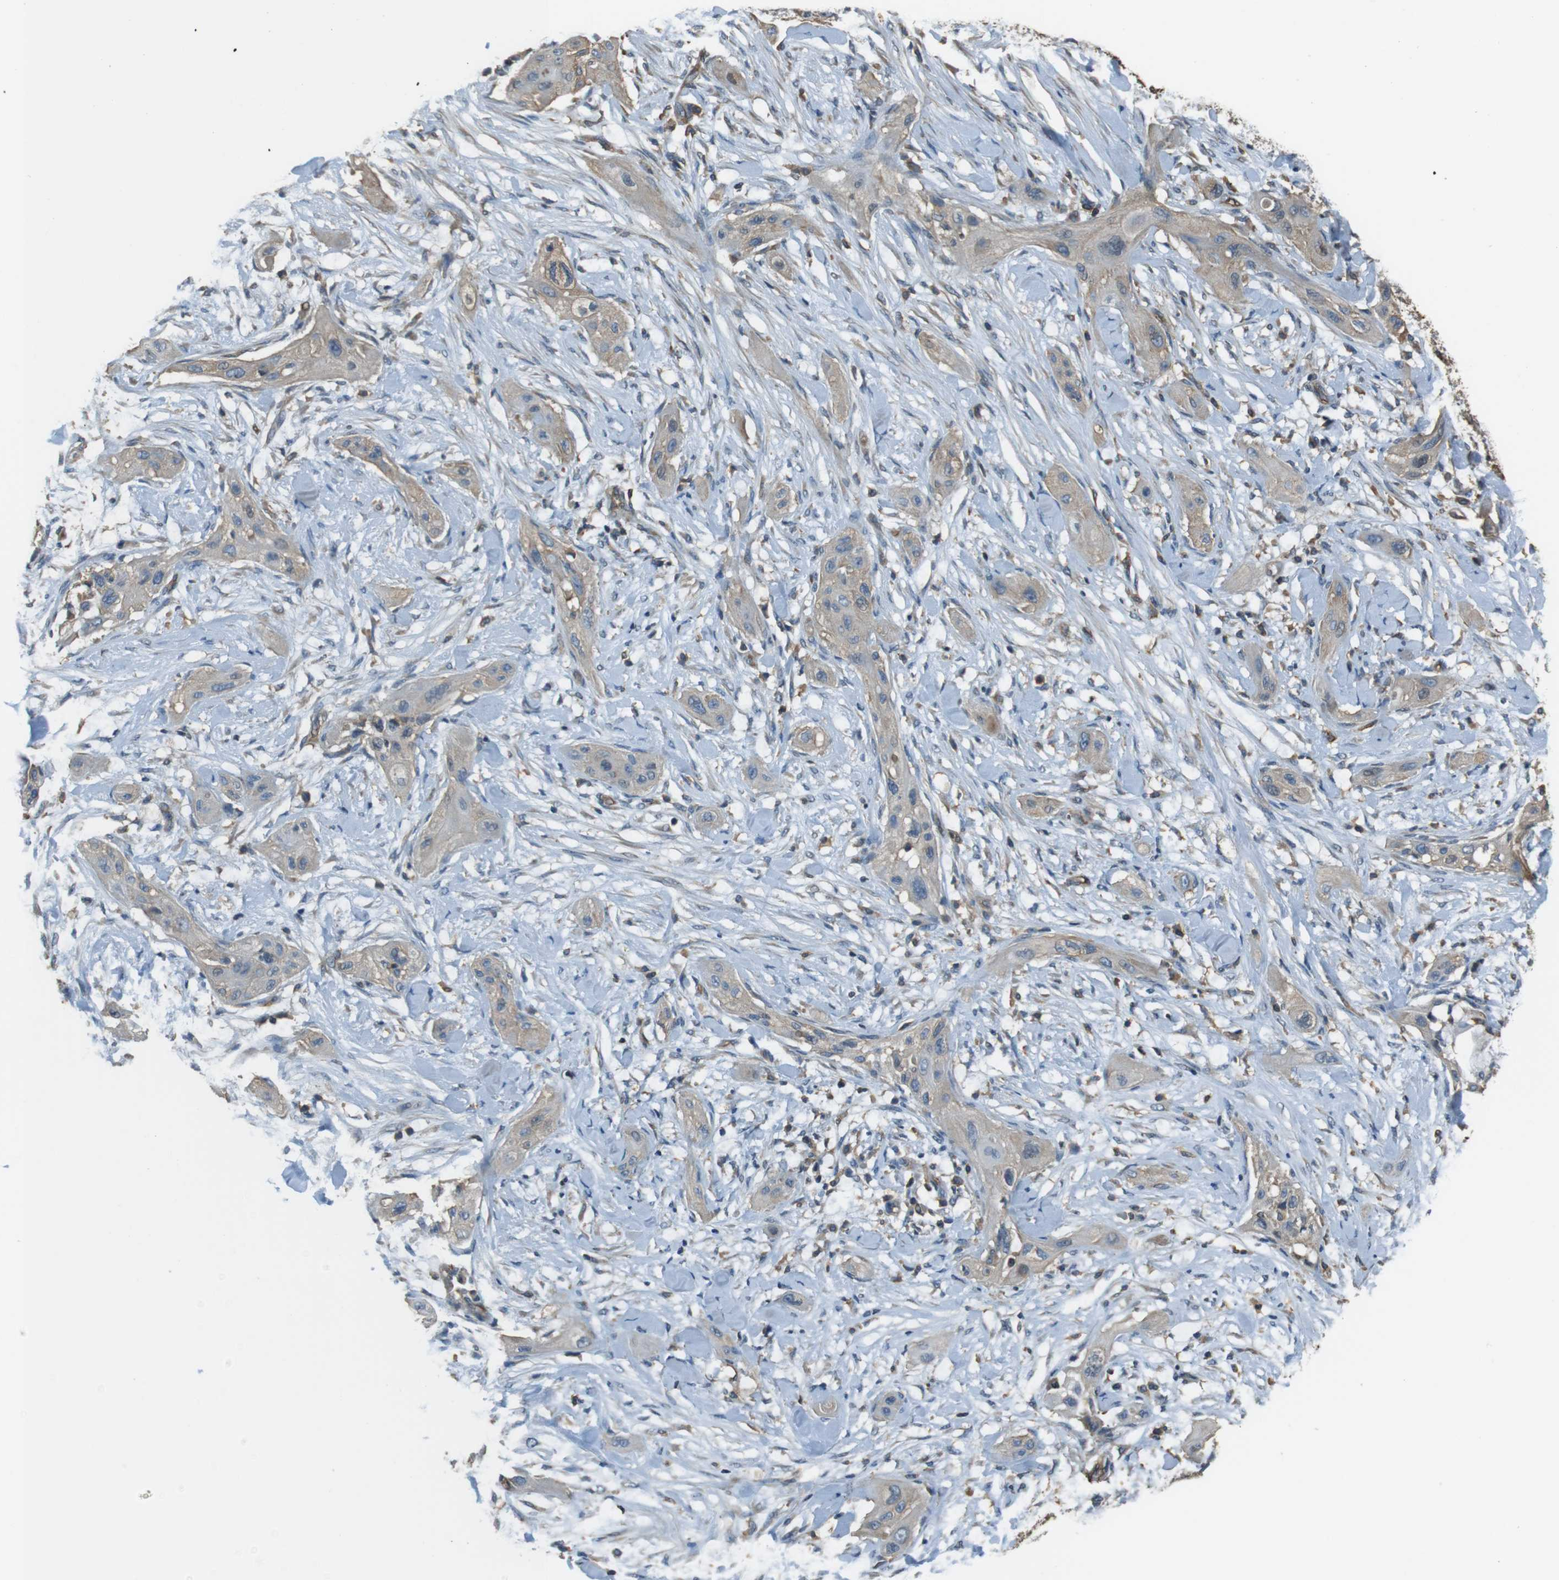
{"staining": {"intensity": "weak", "quantity": ">75%", "location": "cytoplasmic/membranous"}, "tissue": "lung cancer", "cell_type": "Tumor cells", "image_type": "cancer", "snomed": [{"axis": "morphology", "description": "Squamous cell carcinoma, NOS"}, {"axis": "topography", "description": "Lung"}], "caption": "Lung cancer (squamous cell carcinoma) tissue shows weak cytoplasmic/membranous positivity in approximately >75% of tumor cells (DAB = brown stain, brightfield microscopy at high magnification).", "gene": "FCAR", "patient": {"sex": "female", "age": 47}}